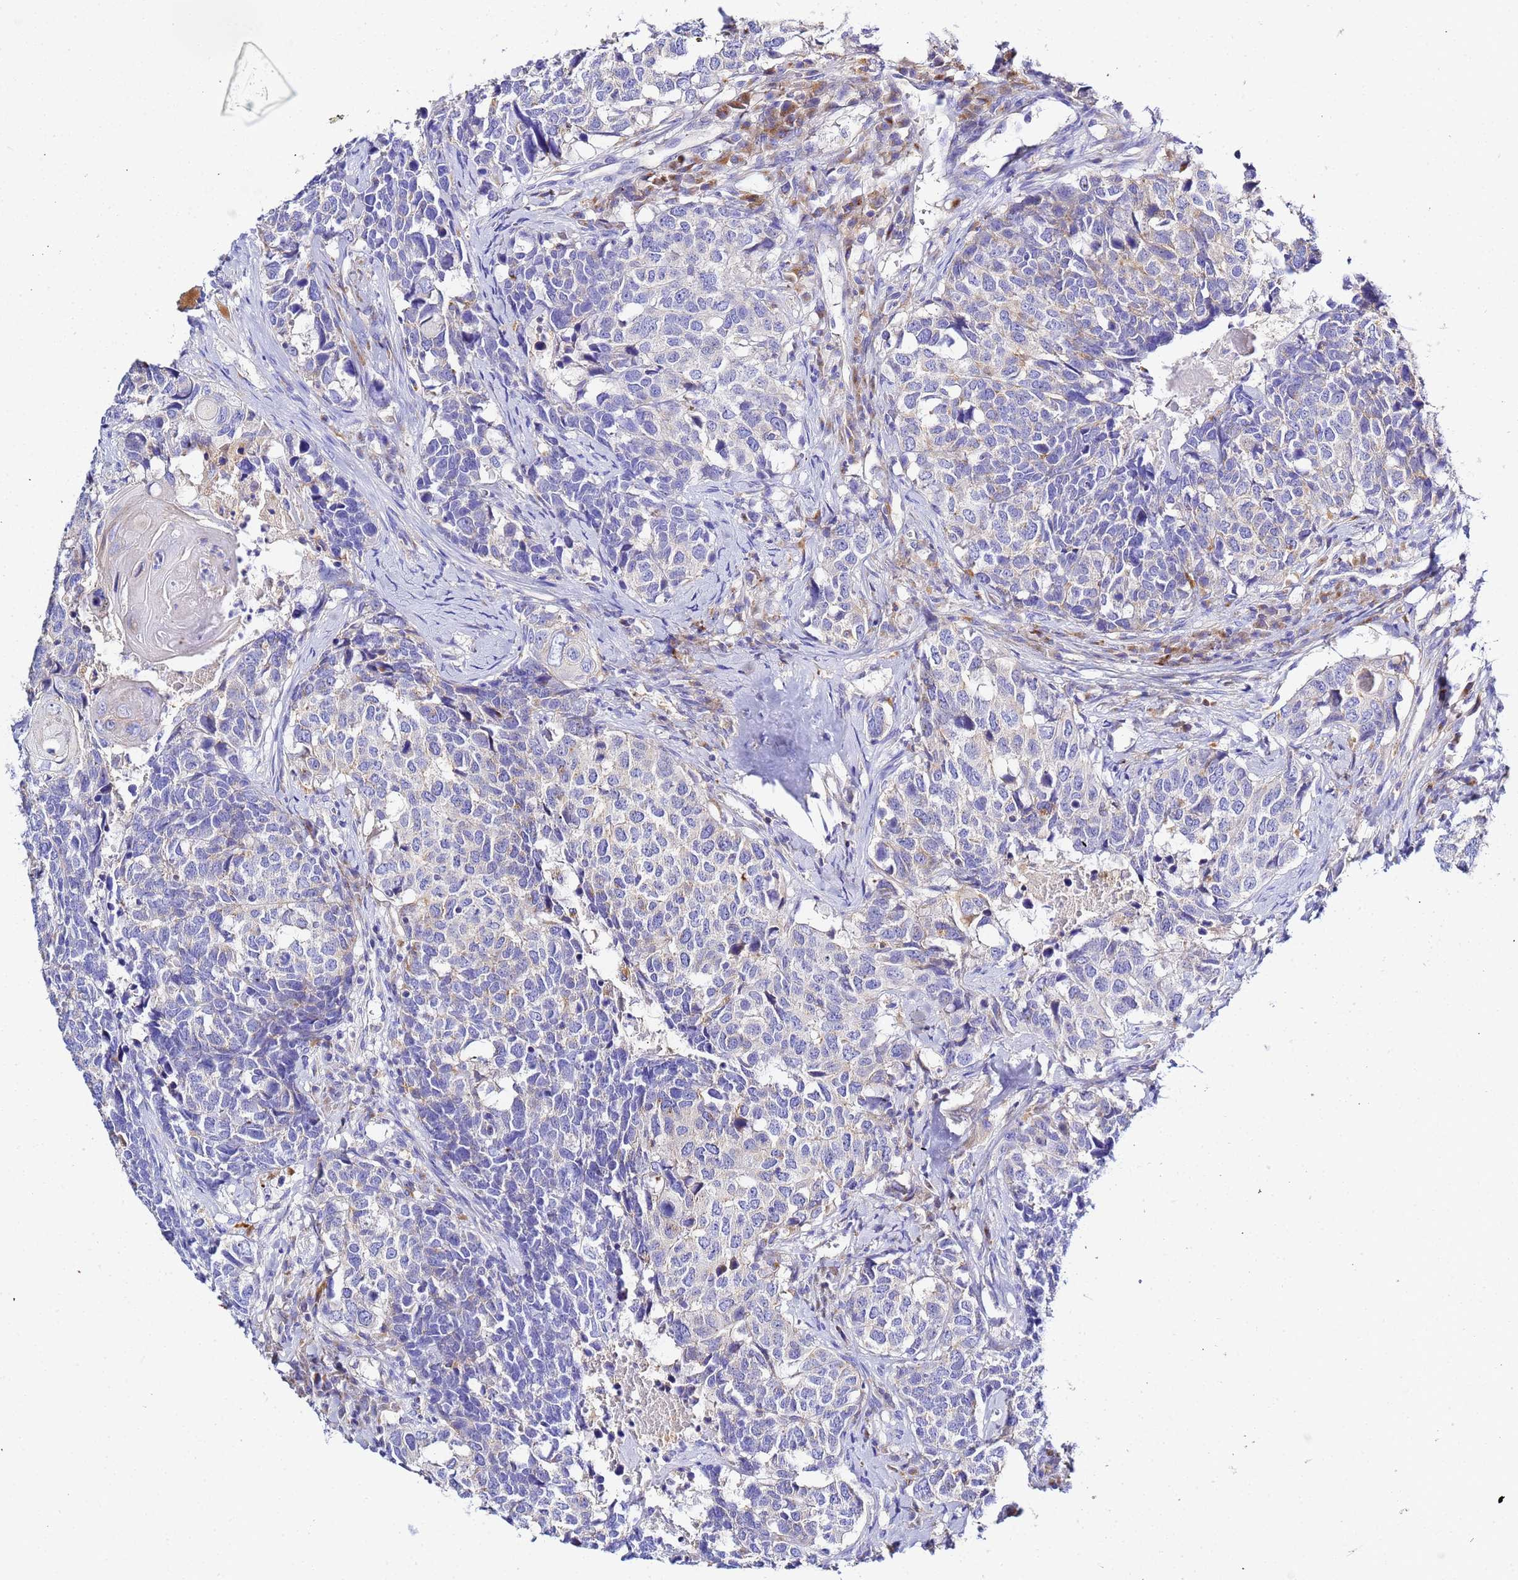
{"staining": {"intensity": "negative", "quantity": "none", "location": "none"}, "tissue": "head and neck cancer", "cell_type": "Tumor cells", "image_type": "cancer", "snomed": [{"axis": "morphology", "description": "Squamous cell carcinoma, NOS"}, {"axis": "topography", "description": "Head-Neck"}], "caption": "Immunohistochemical staining of human head and neck cancer reveals no significant positivity in tumor cells.", "gene": "VTI1B", "patient": {"sex": "male", "age": 66}}